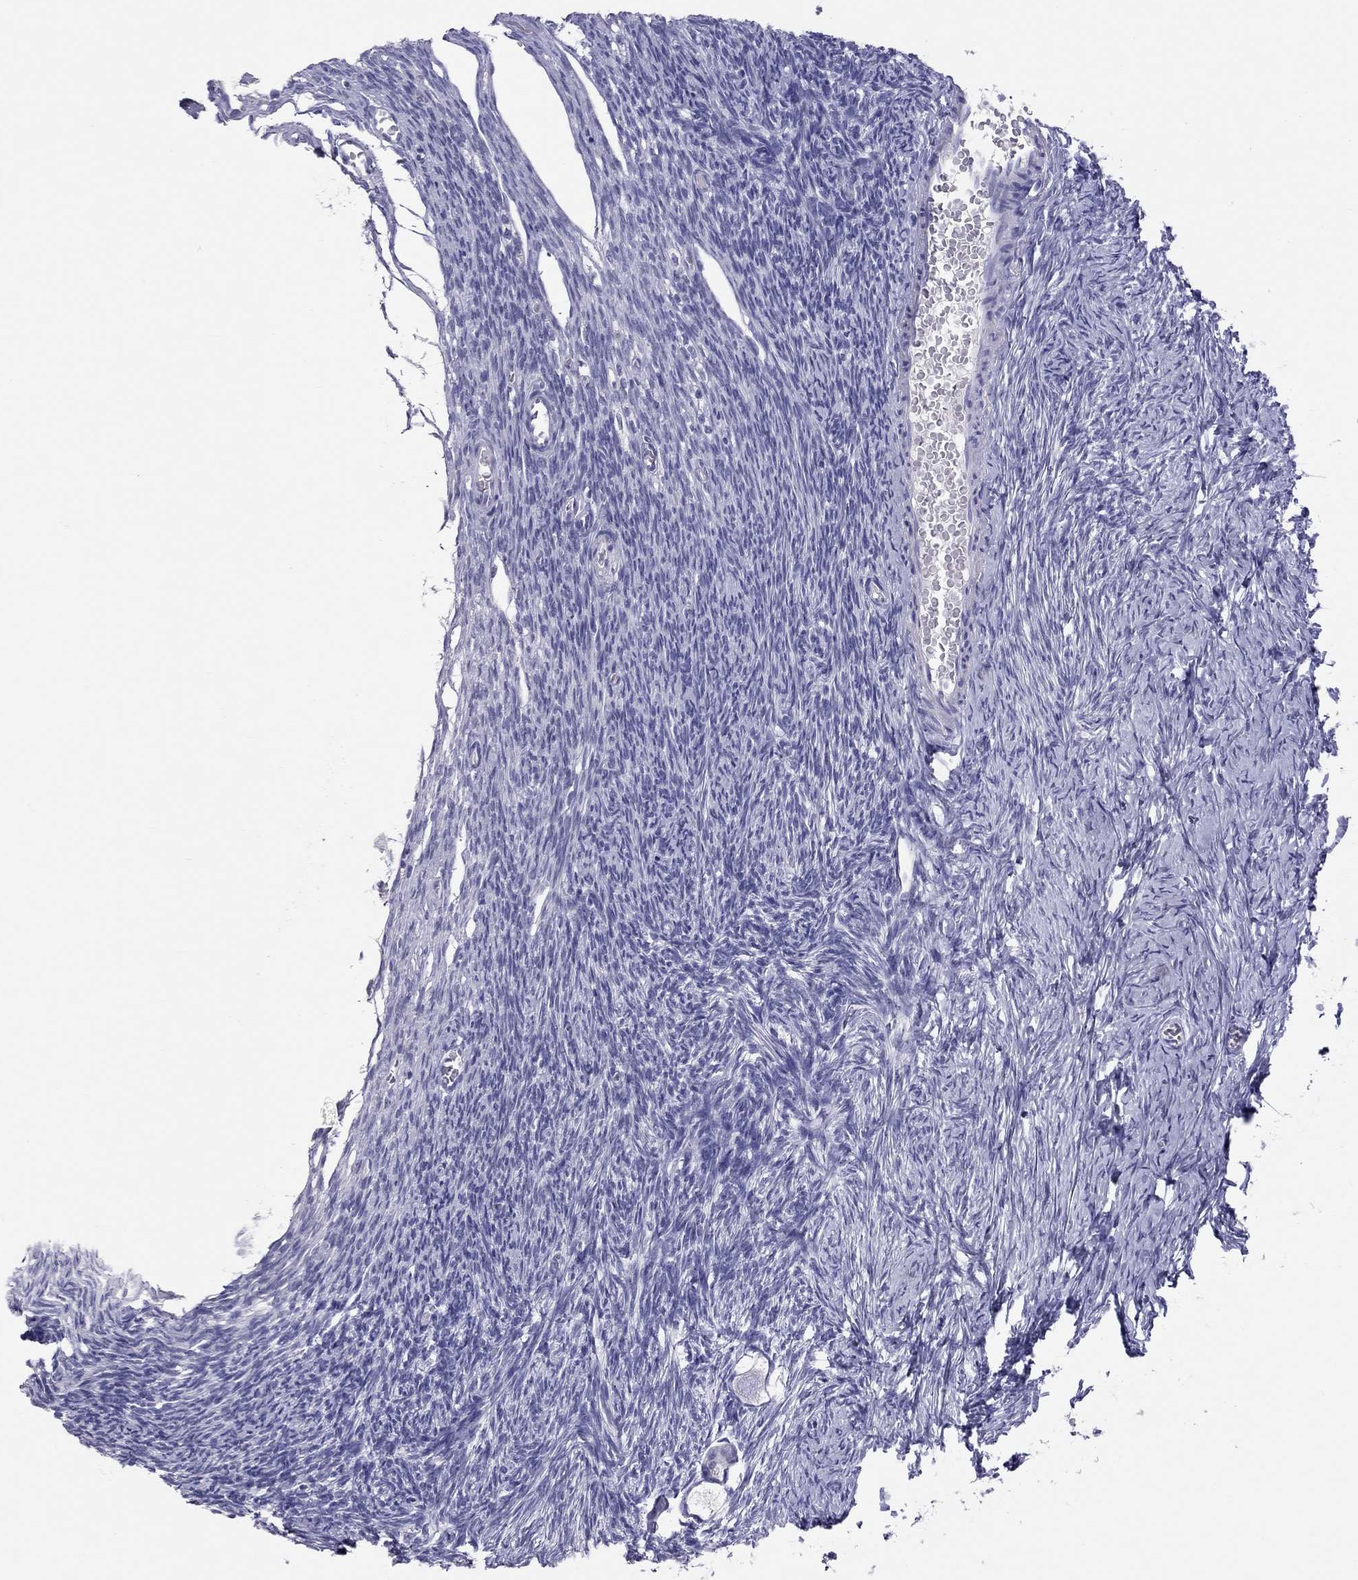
{"staining": {"intensity": "negative", "quantity": "none", "location": "none"}, "tissue": "ovary", "cell_type": "Follicle cells", "image_type": "normal", "snomed": [{"axis": "morphology", "description": "Normal tissue, NOS"}, {"axis": "topography", "description": "Ovary"}], "caption": "High power microscopy image of an immunohistochemistry (IHC) image of normal ovary, revealing no significant positivity in follicle cells. Brightfield microscopy of IHC stained with DAB (3,3'-diaminobenzidine) (brown) and hematoxylin (blue), captured at high magnification.", "gene": "IL17REL", "patient": {"sex": "female", "age": 27}}